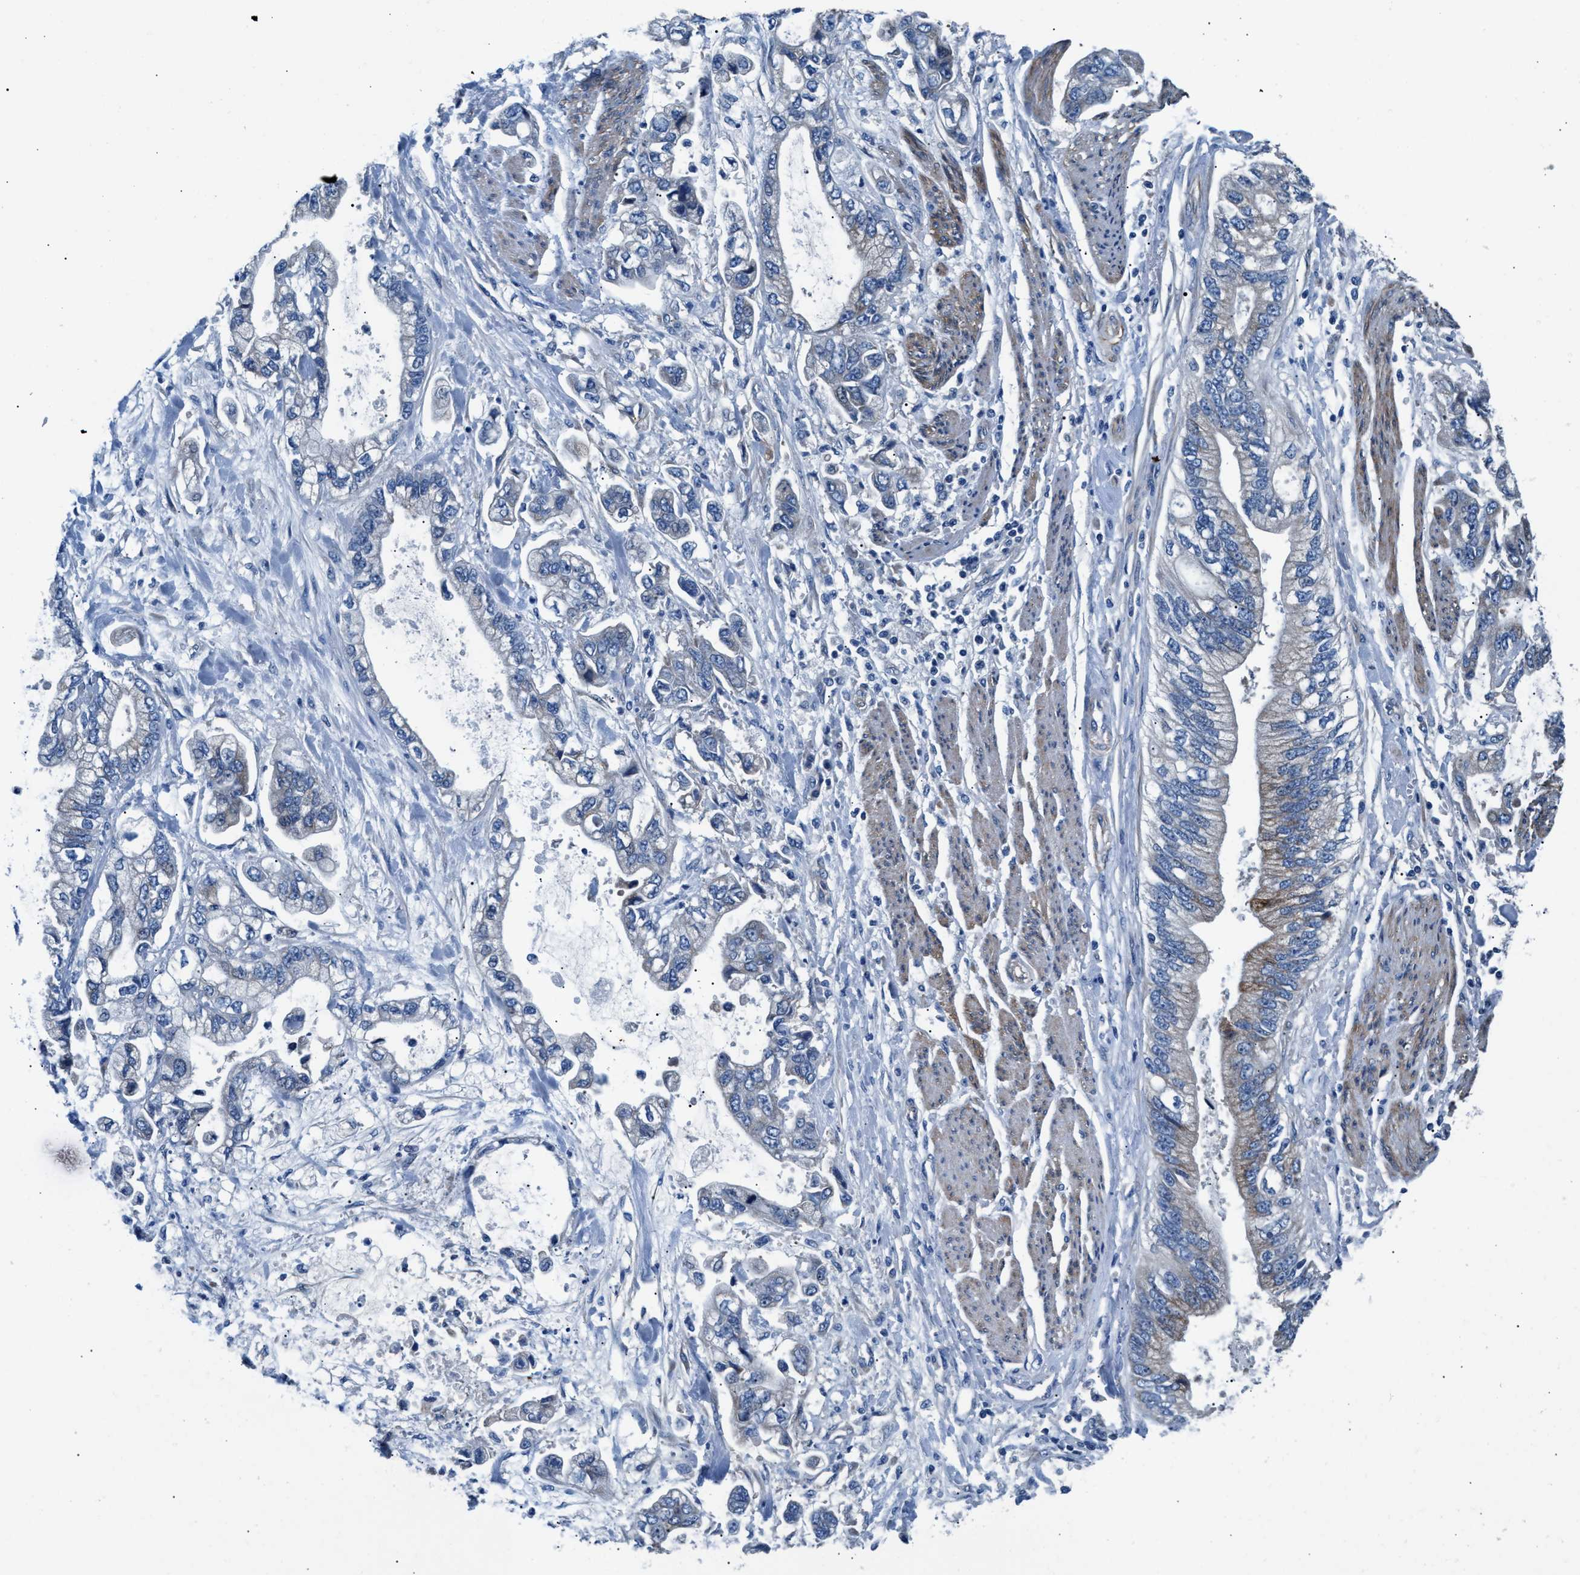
{"staining": {"intensity": "weak", "quantity": "<25%", "location": "cytoplasmic/membranous"}, "tissue": "stomach cancer", "cell_type": "Tumor cells", "image_type": "cancer", "snomed": [{"axis": "morphology", "description": "Normal tissue, NOS"}, {"axis": "morphology", "description": "Adenocarcinoma, NOS"}, {"axis": "topography", "description": "Stomach"}], "caption": "DAB (3,3'-diaminobenzidine) immunohistochemical staining of stomach cancer displays no significant expression in tumor cells.", "gene": "CDRT4", "patient": {"sex": "male", "age": 62}}